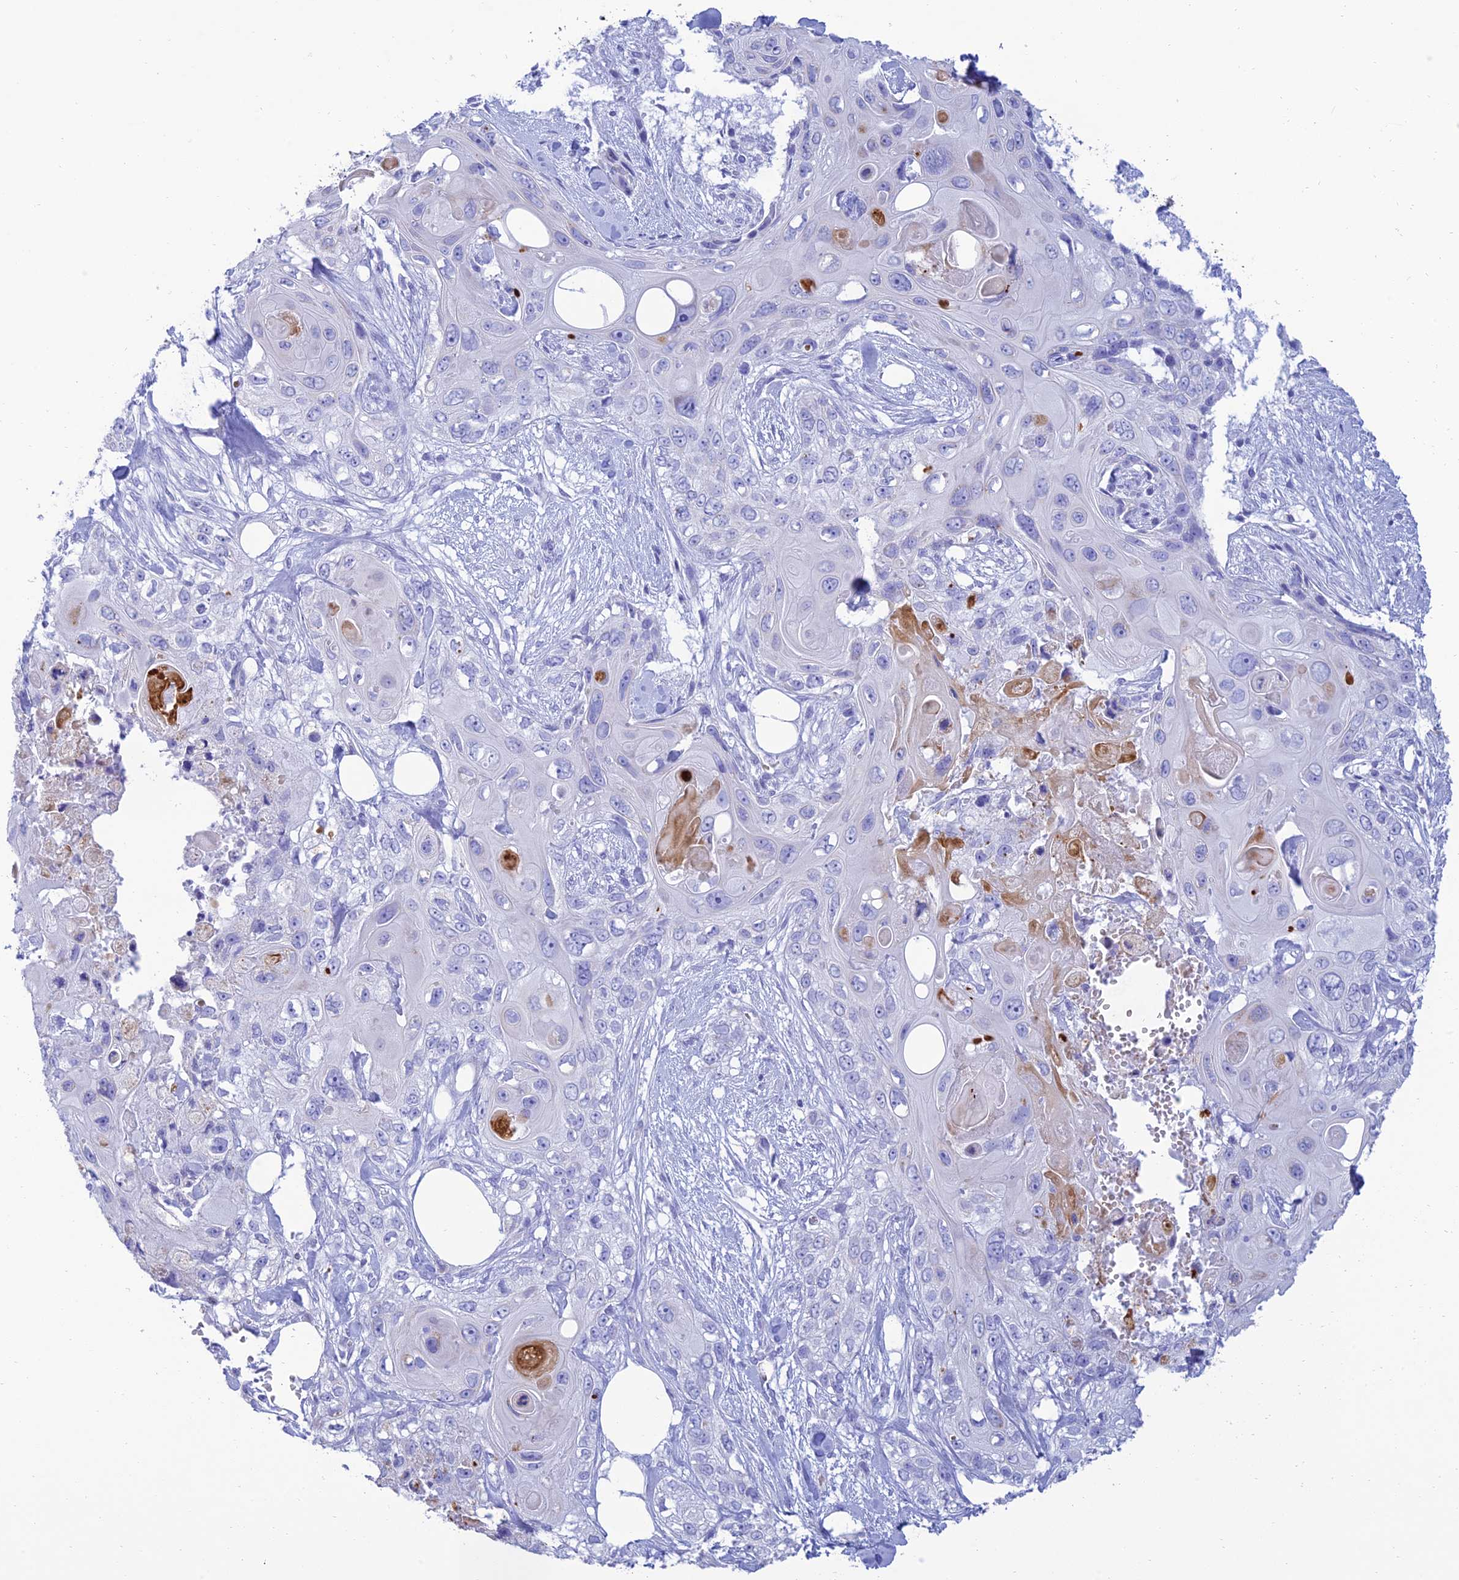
{"staining": {"intensity": "negative", "quantity": "none", "location": "none"}, "tissue": "skin cancer", "cell_type": "Tumor cells", "image_type": "cancer", "snomed": [{"axis": "morphology", "description": "Normal tissue, NOS"}, {"axis": "morphology", "description": "Squamous cell carcinoma, NOS"}, {"axis": "topography", "description": "Skin"}], "caption": "Tumor cells show no significant protein positivity in skin squamous cell carcinoma.", "gene": "MAL2", "patient": {"sex": "male", "age": 72}}